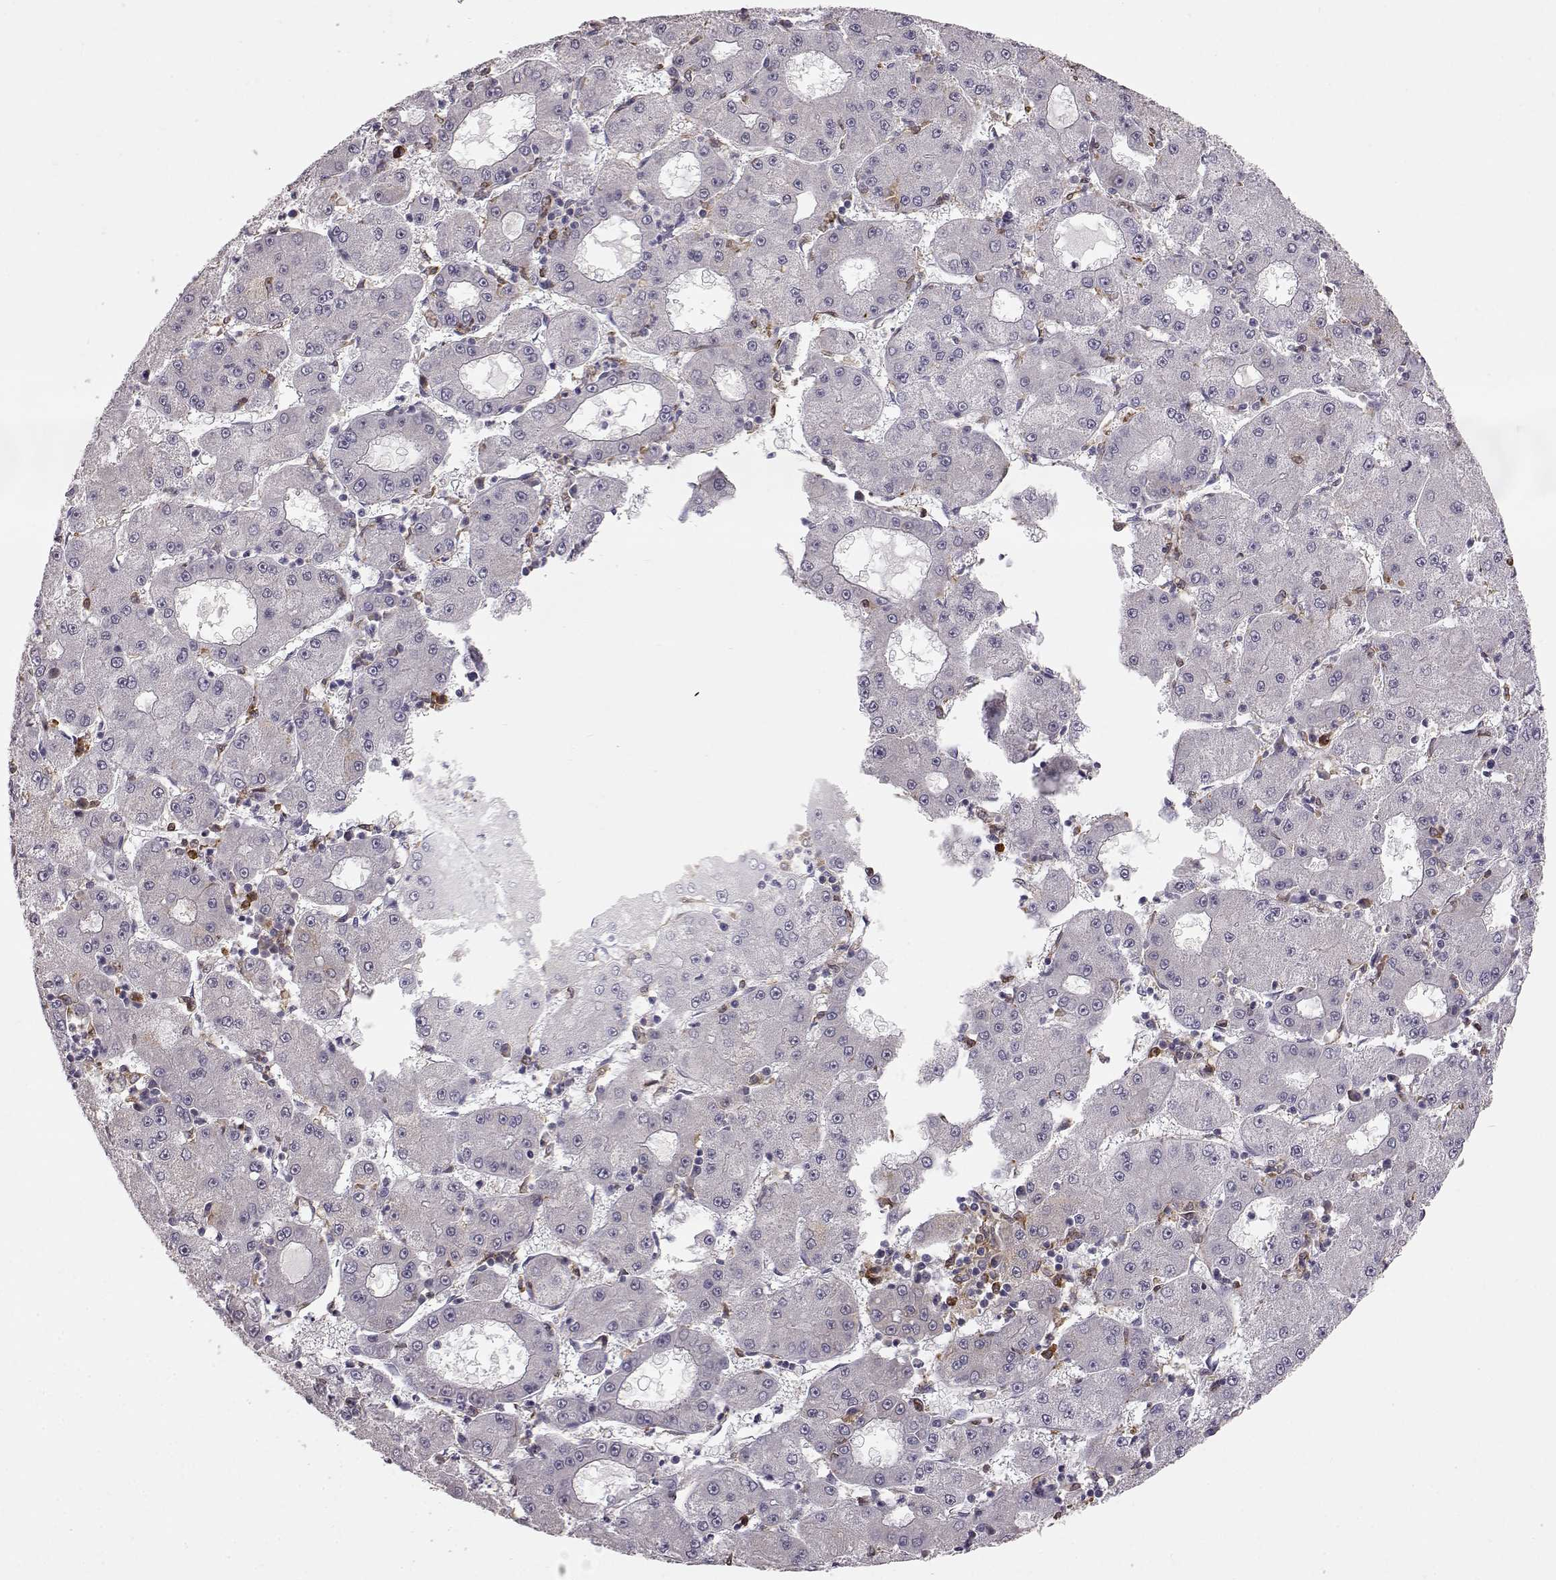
{"staining": {"intensity": "negative", "quantity": "none", "location": "none"}, "tissue": "liver cancer", "cell_type": "Tumor cells", "image_type": "cancer", "snomed": [{"axis": "morphology", "description": "Carcinoma, Hepatocellular, NOS"}, {"axis": "topography", "description": "Liver"}], "caption": "DAB (3,3'-diaminobenzidine) immunohistochemical staining of human liver cancer (hepatocellular carcinoma) displays no significant staining in tumor cells. (DAB (3,3'-diaminobenzidine) immunohistochemistry (IHC) visualized using brightfield microscopy, high magnification).", "gene": "SPAG17", "patient": {"sex": "male", "age": 73}}